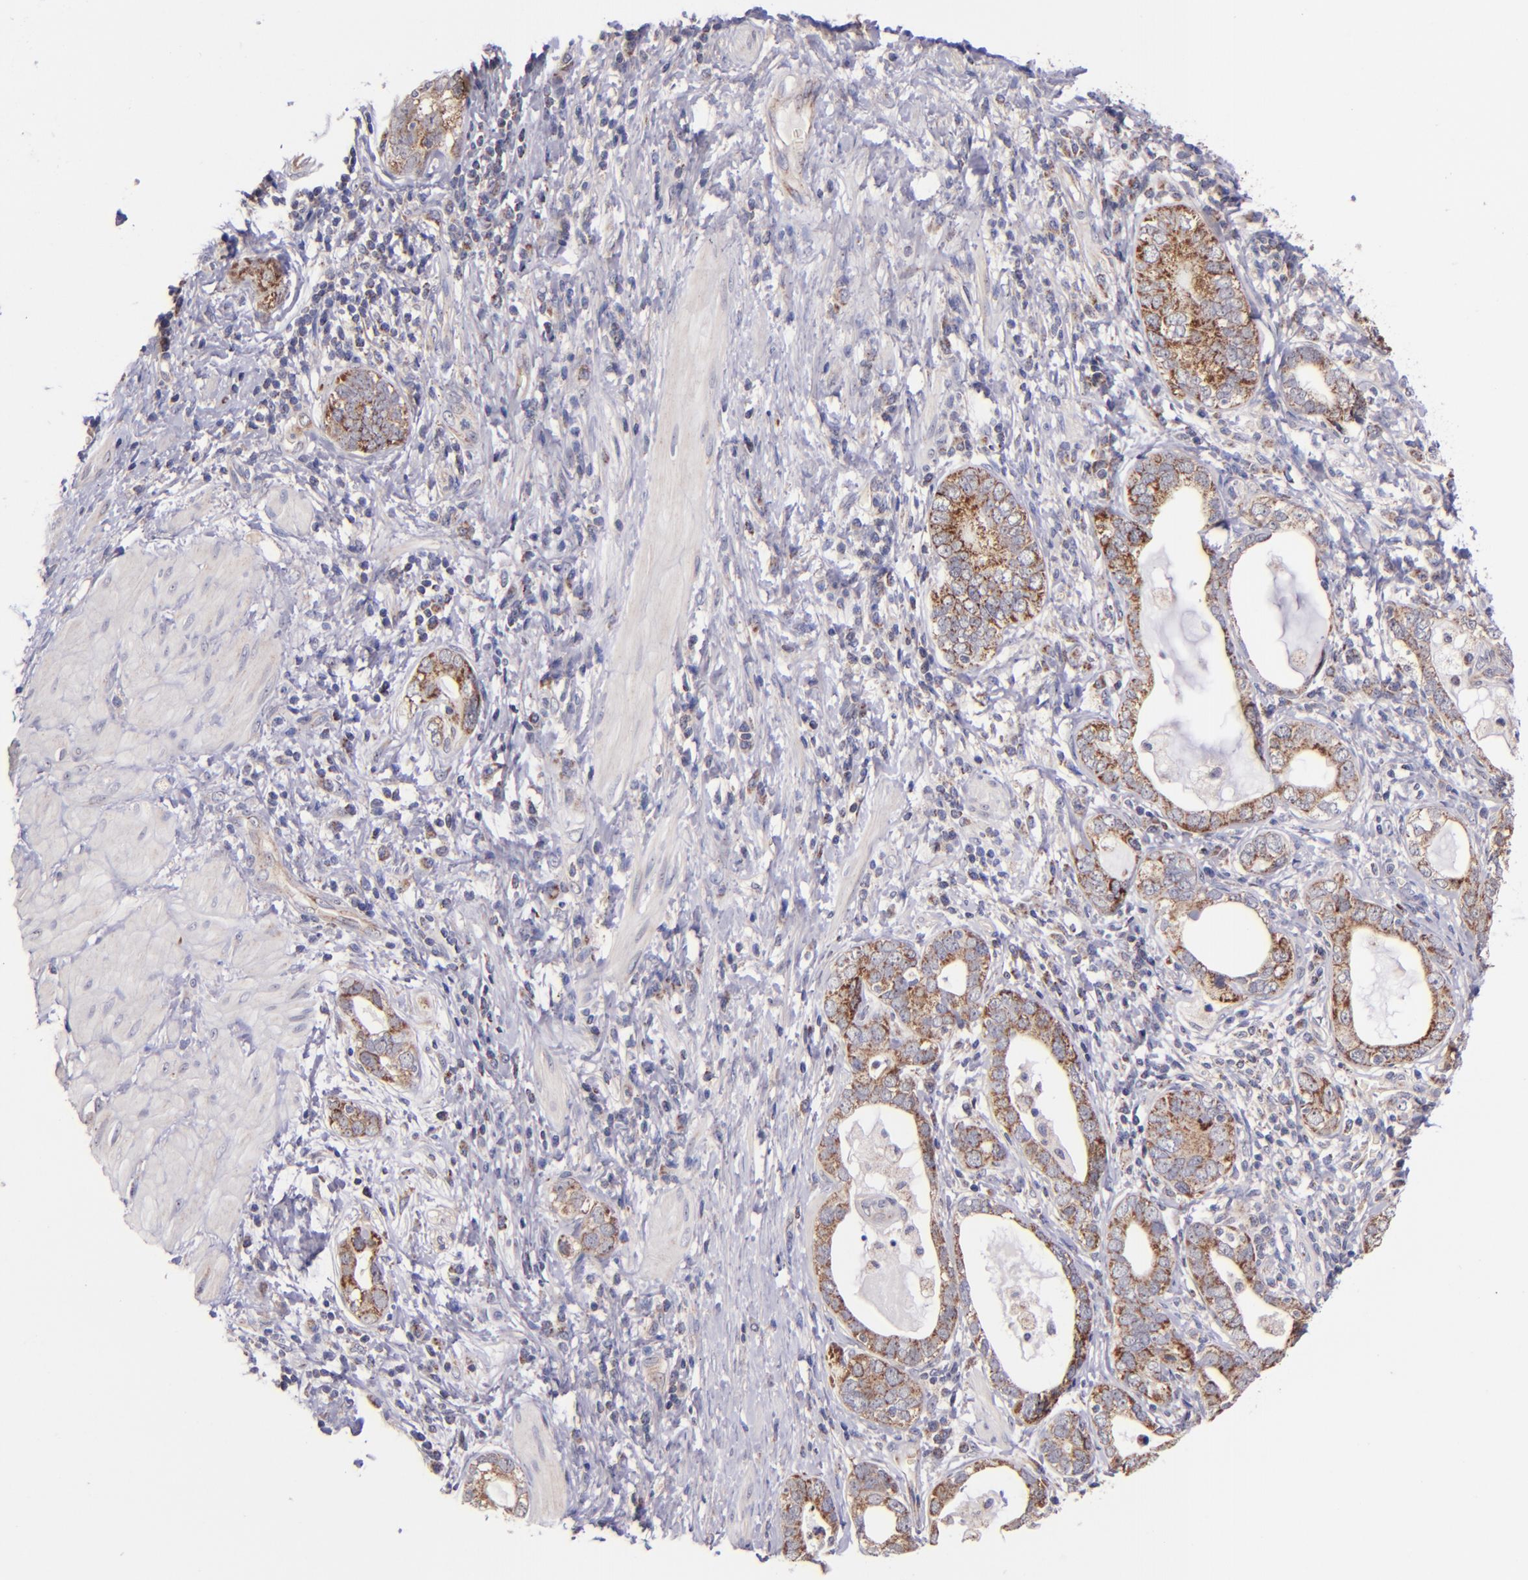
{"staining": {"intensity": "moderate", "quantity": ">75%", "location": "cytoplasmic/membranous"}, "tissue": "stomach cancer", "cell_type": "Tumor cells", "image_type": "cancer", "snomed": [{"axis": "morphology", "description": "Adenocarcinoma, NOS"}, {"axis": "topography", "description": "Stomach, lower"}], "caption": "IHC of human stomach cancer displays medium levels of moderate cytoplasmic/membranous positivity in approximately >75% of tumor cells.", "gene": "SHC1", "patient": {"sex": "female", "age": 93}}